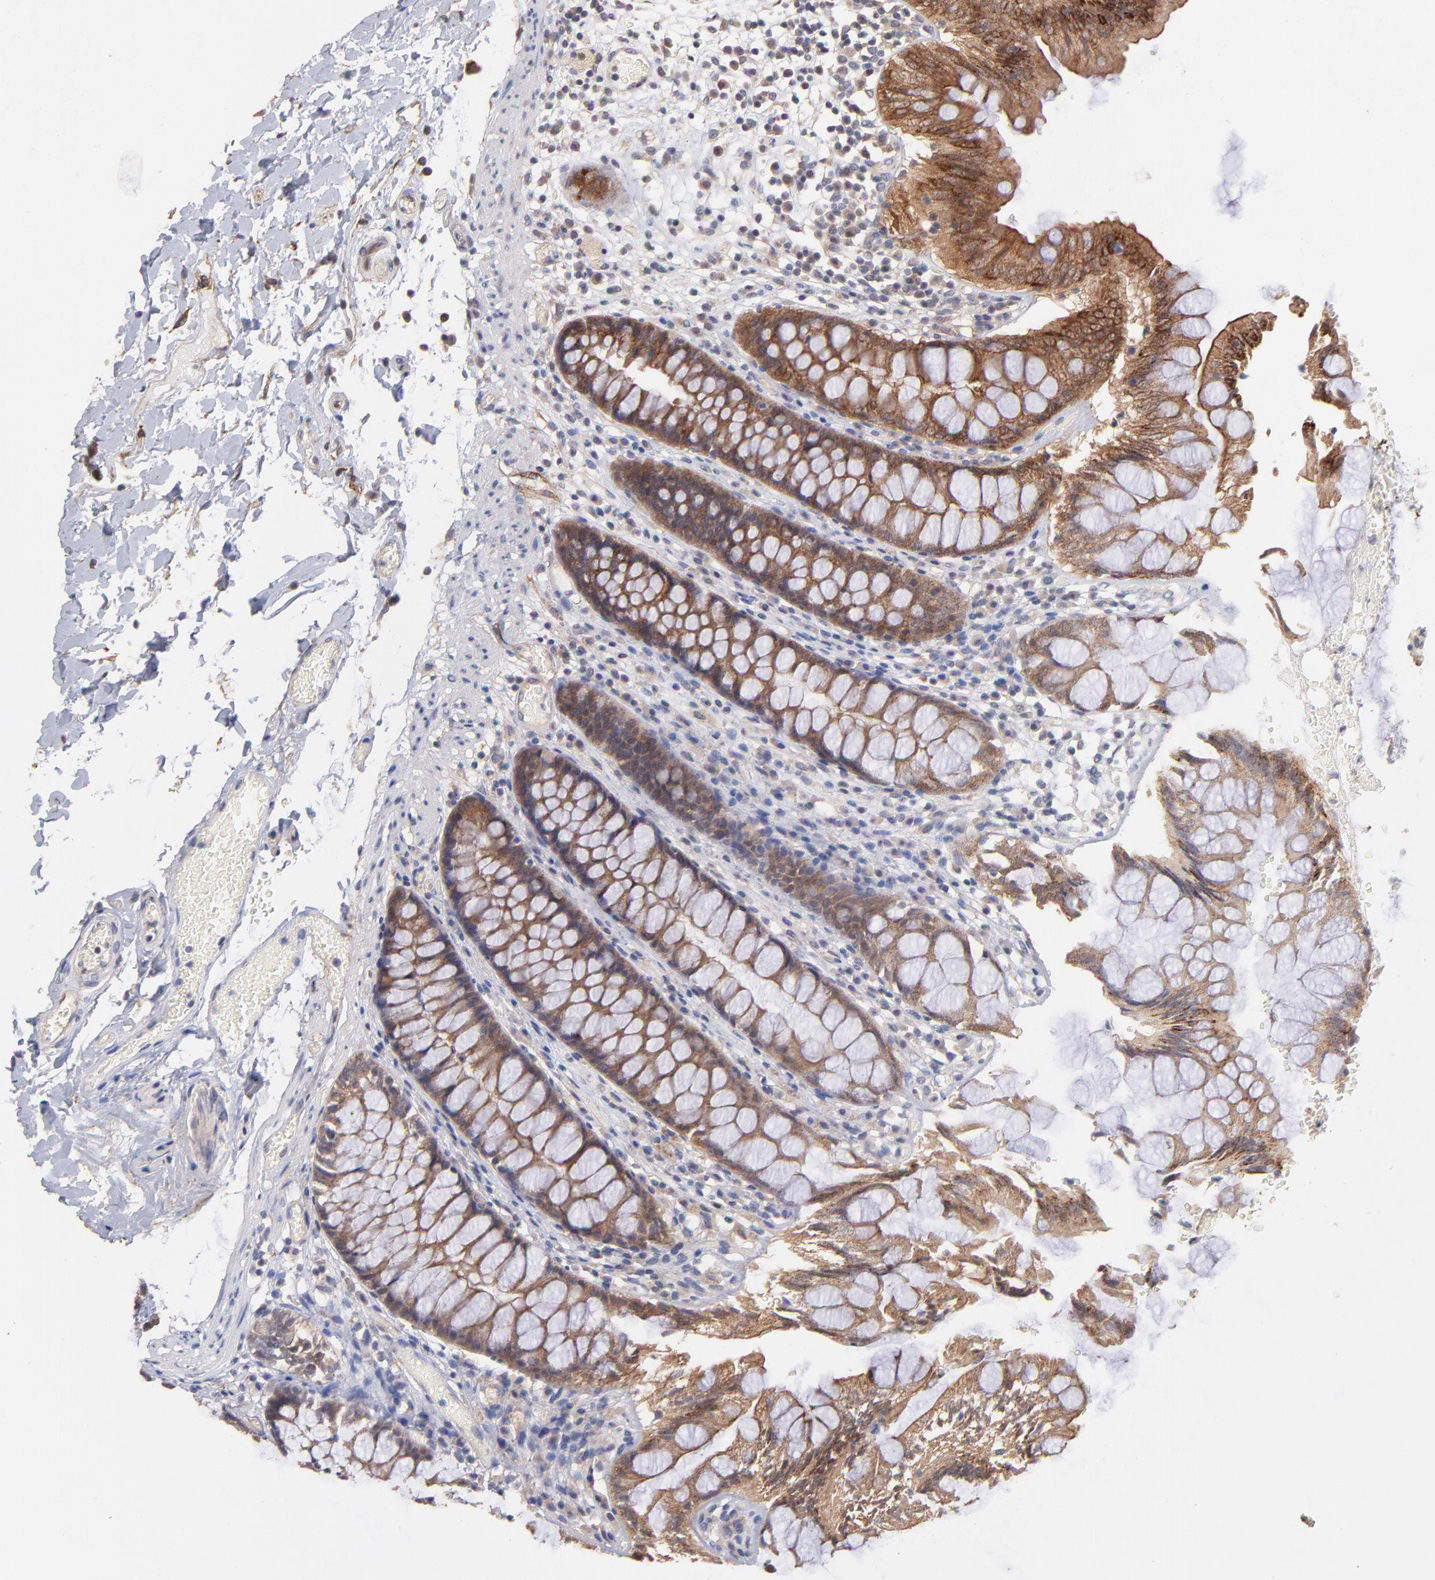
{"staining": {"intensity": "negative", "quantity": "none", "location": "none"}, "tissue": "colon", "cell_type": "Endothelial cells", "image_type": "normal", "snomed": [{"axis": "morphology", "description": "Normal tissue, NOS"}, {"axis": "topography", "description": "Smooth muscle"}, {"axis": "topography", "description": "Colon"}], "caption": "A micrograph of colon stained for a protein demonstrates no brown staining in endothelial cells. (DAB immunohistochemistry visualized using brightfield microscopy, high magnification).", "gene": "STAP2", "patient": {"sex": "male", "age": 67}}